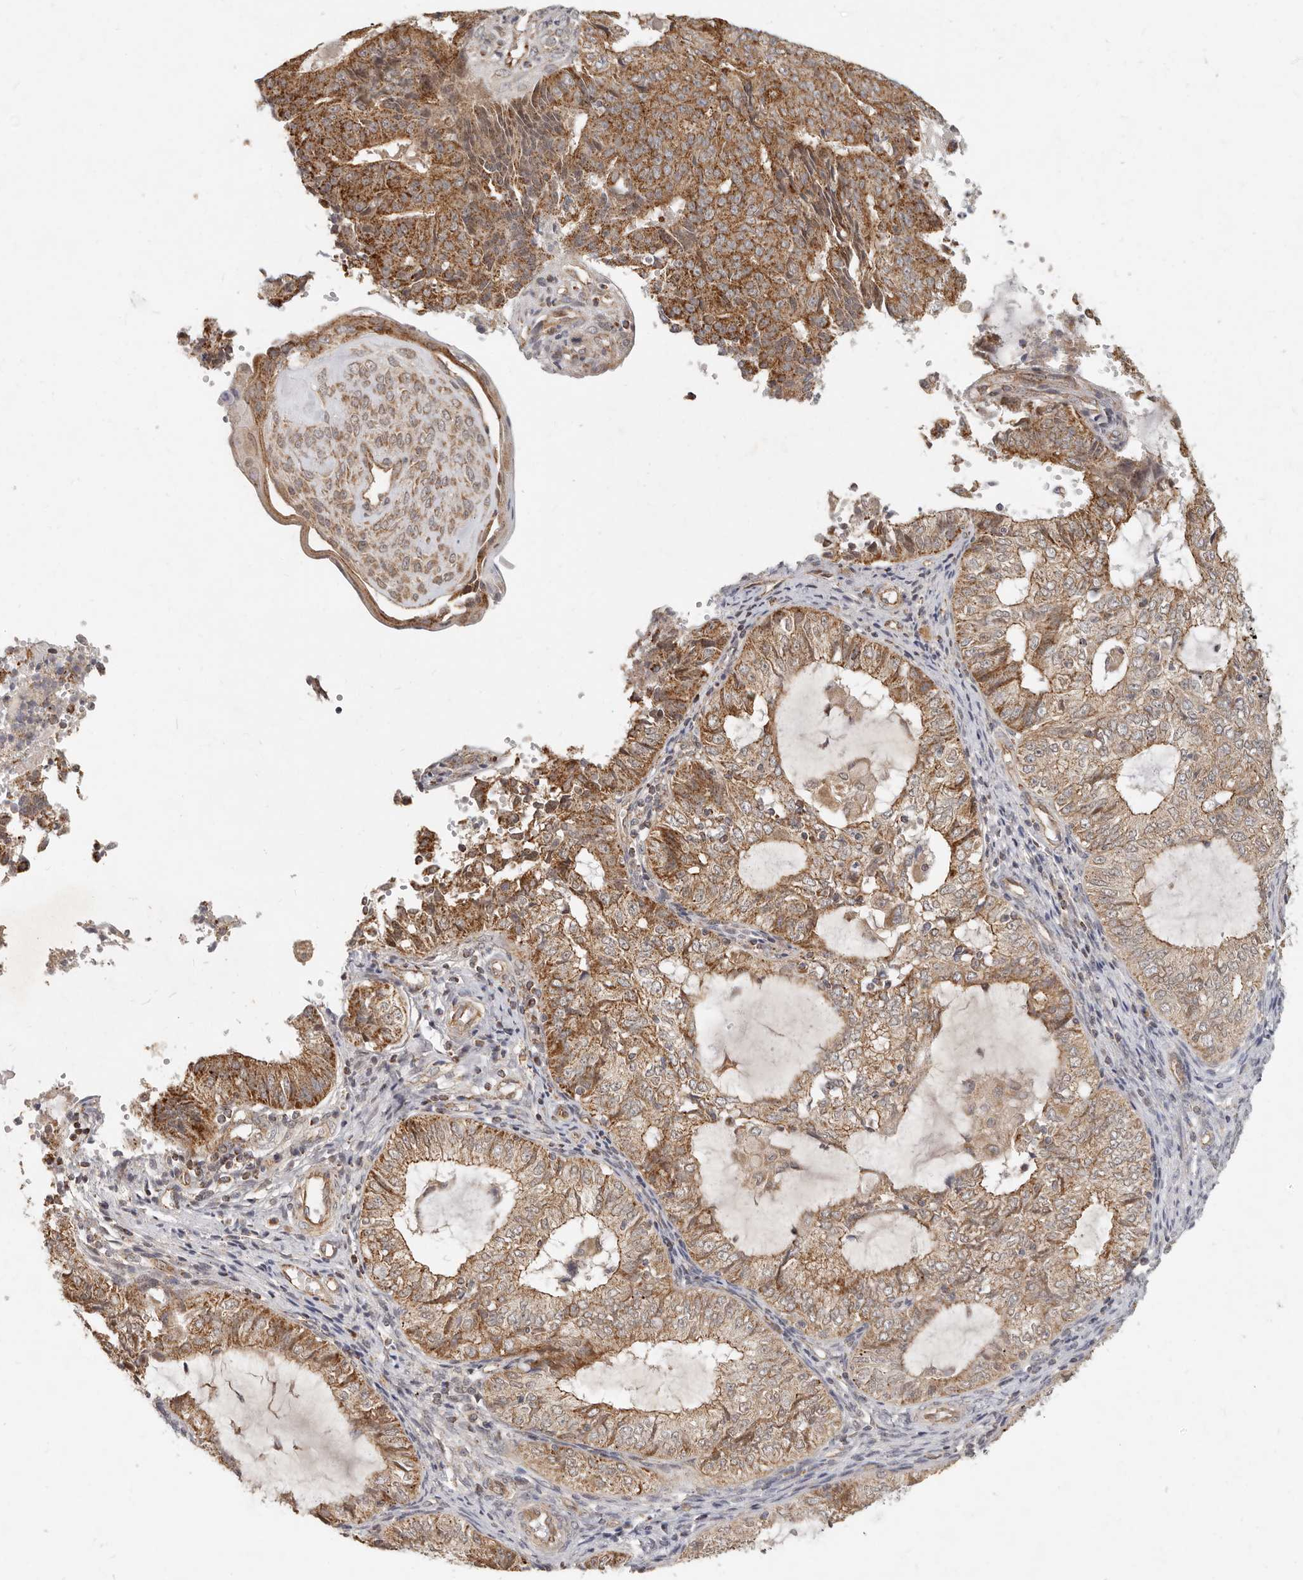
{"staining": {"intensity": "moderate", "quantity": ">75%", "location": "cytoplasmic/membranous"}, "tissue": "endometrial cancer", "cell_type": "Tumor cells", "image_type": "cancer", "snomed": [{"axis": "morphology", "description": "Adenocarcinoma, NOS"}, {"axis": "topography", "description": "Endometrium"}], "caption": "This micrograph displays immunohistochemistry staining of human endometrial adenocarcinoma, with medium moderate cytoplasmic/membranous expression in approximately >75% of tumor cells.", "gene": "USP49", "patient": {"sex": "female", "age": 32}}